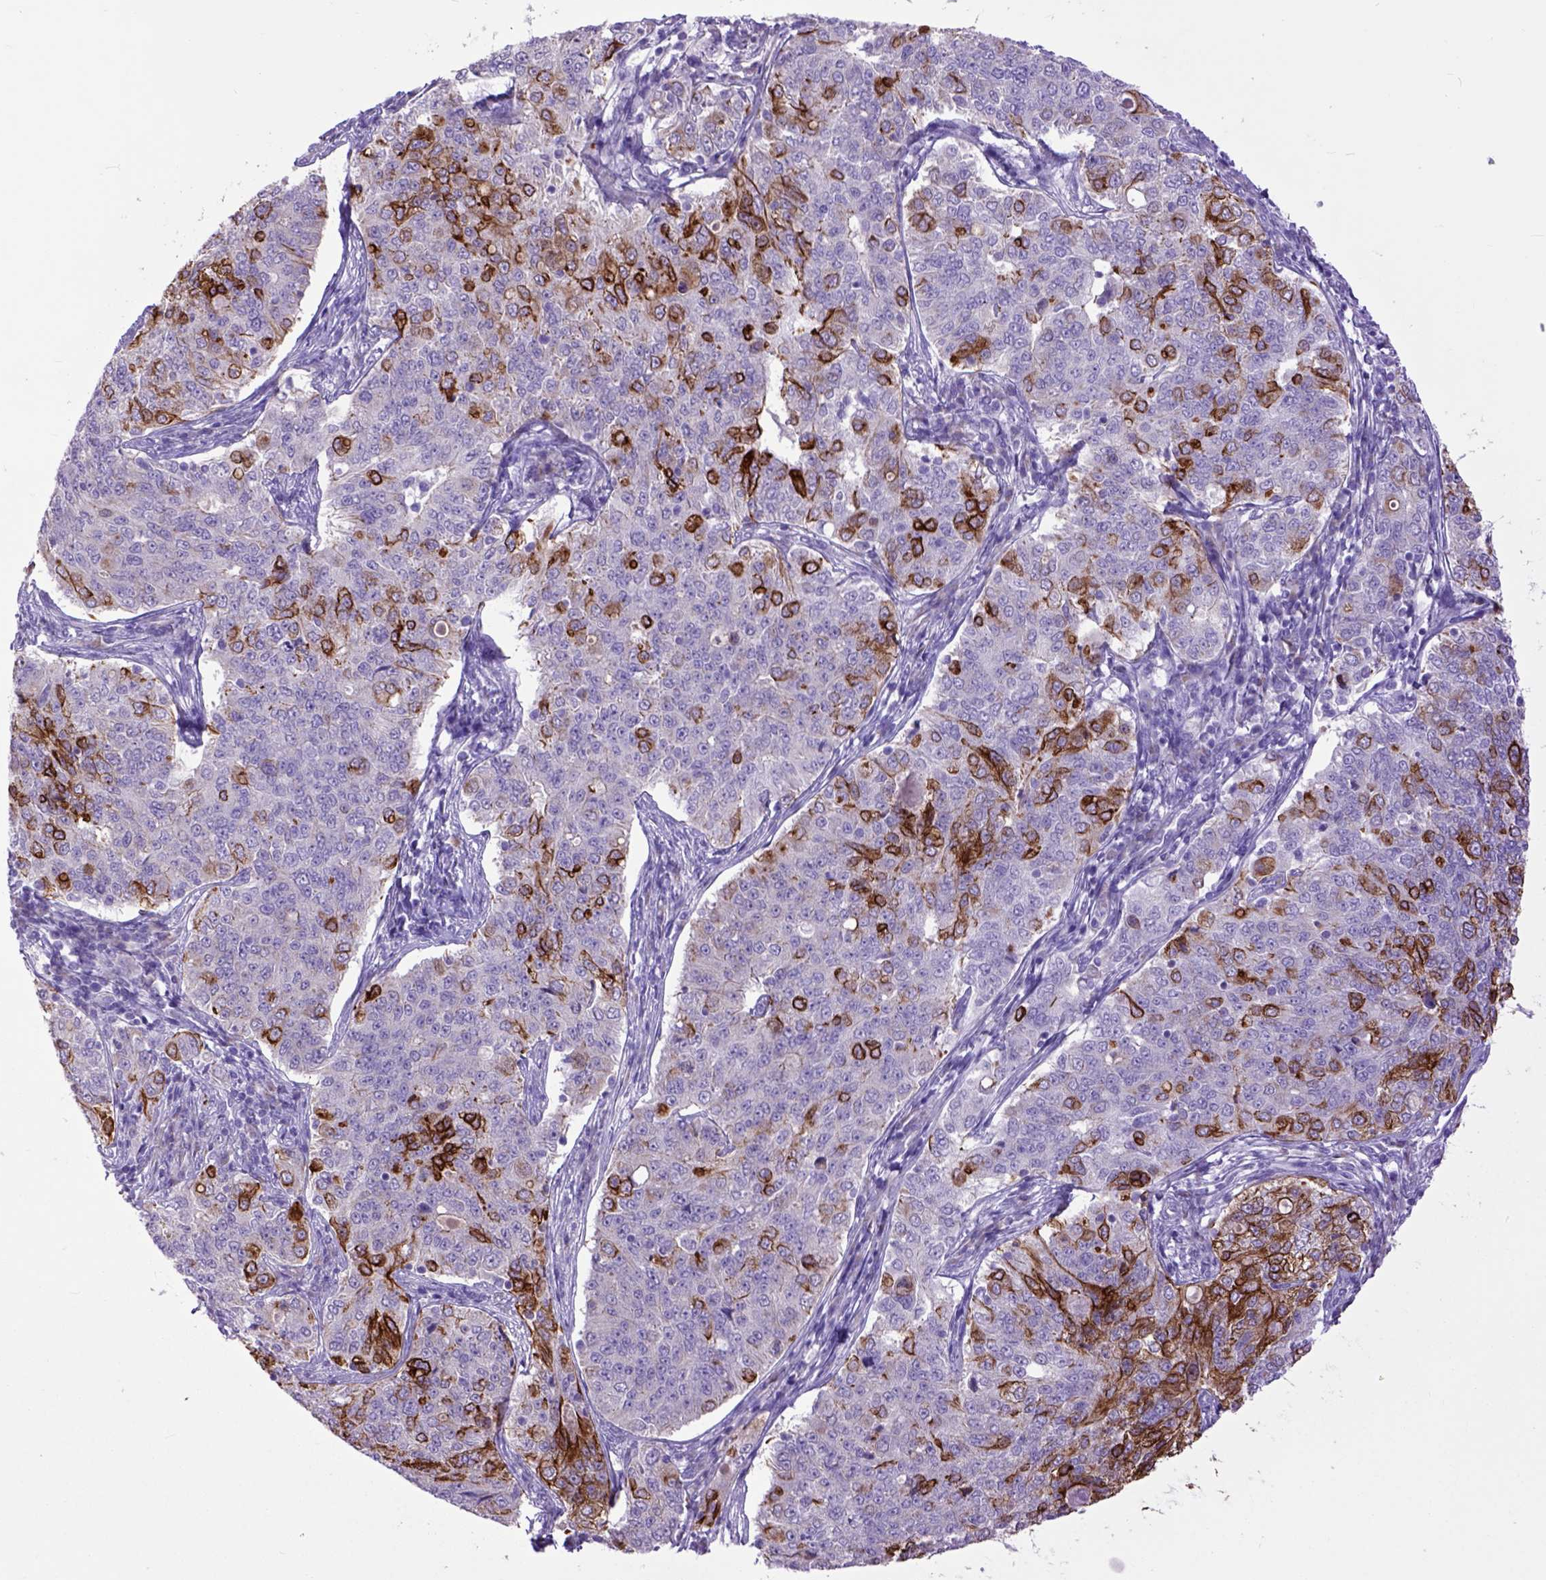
{"staining": {"intensity": "strong", "quantity": "25%-75%", "location": "cytoplasmic/membranous"}, "tissue": "endometrial cancer", "cell_type": "Tumor cells", "image_type": "cancer", "snomed": [{"axis": "morphology", "description": "Adenocarcinoma, NOS"}, {"axis": "topography", "description": "Endometrium"}], "caption": "This is an image of IHC staining of adenocarcinoma (endometrial), which shows strong positivity in the cytoplasmic/membranous of tumor cells.", "gene": "RAB25", "patient": {"sex": "female", "age": 43}}